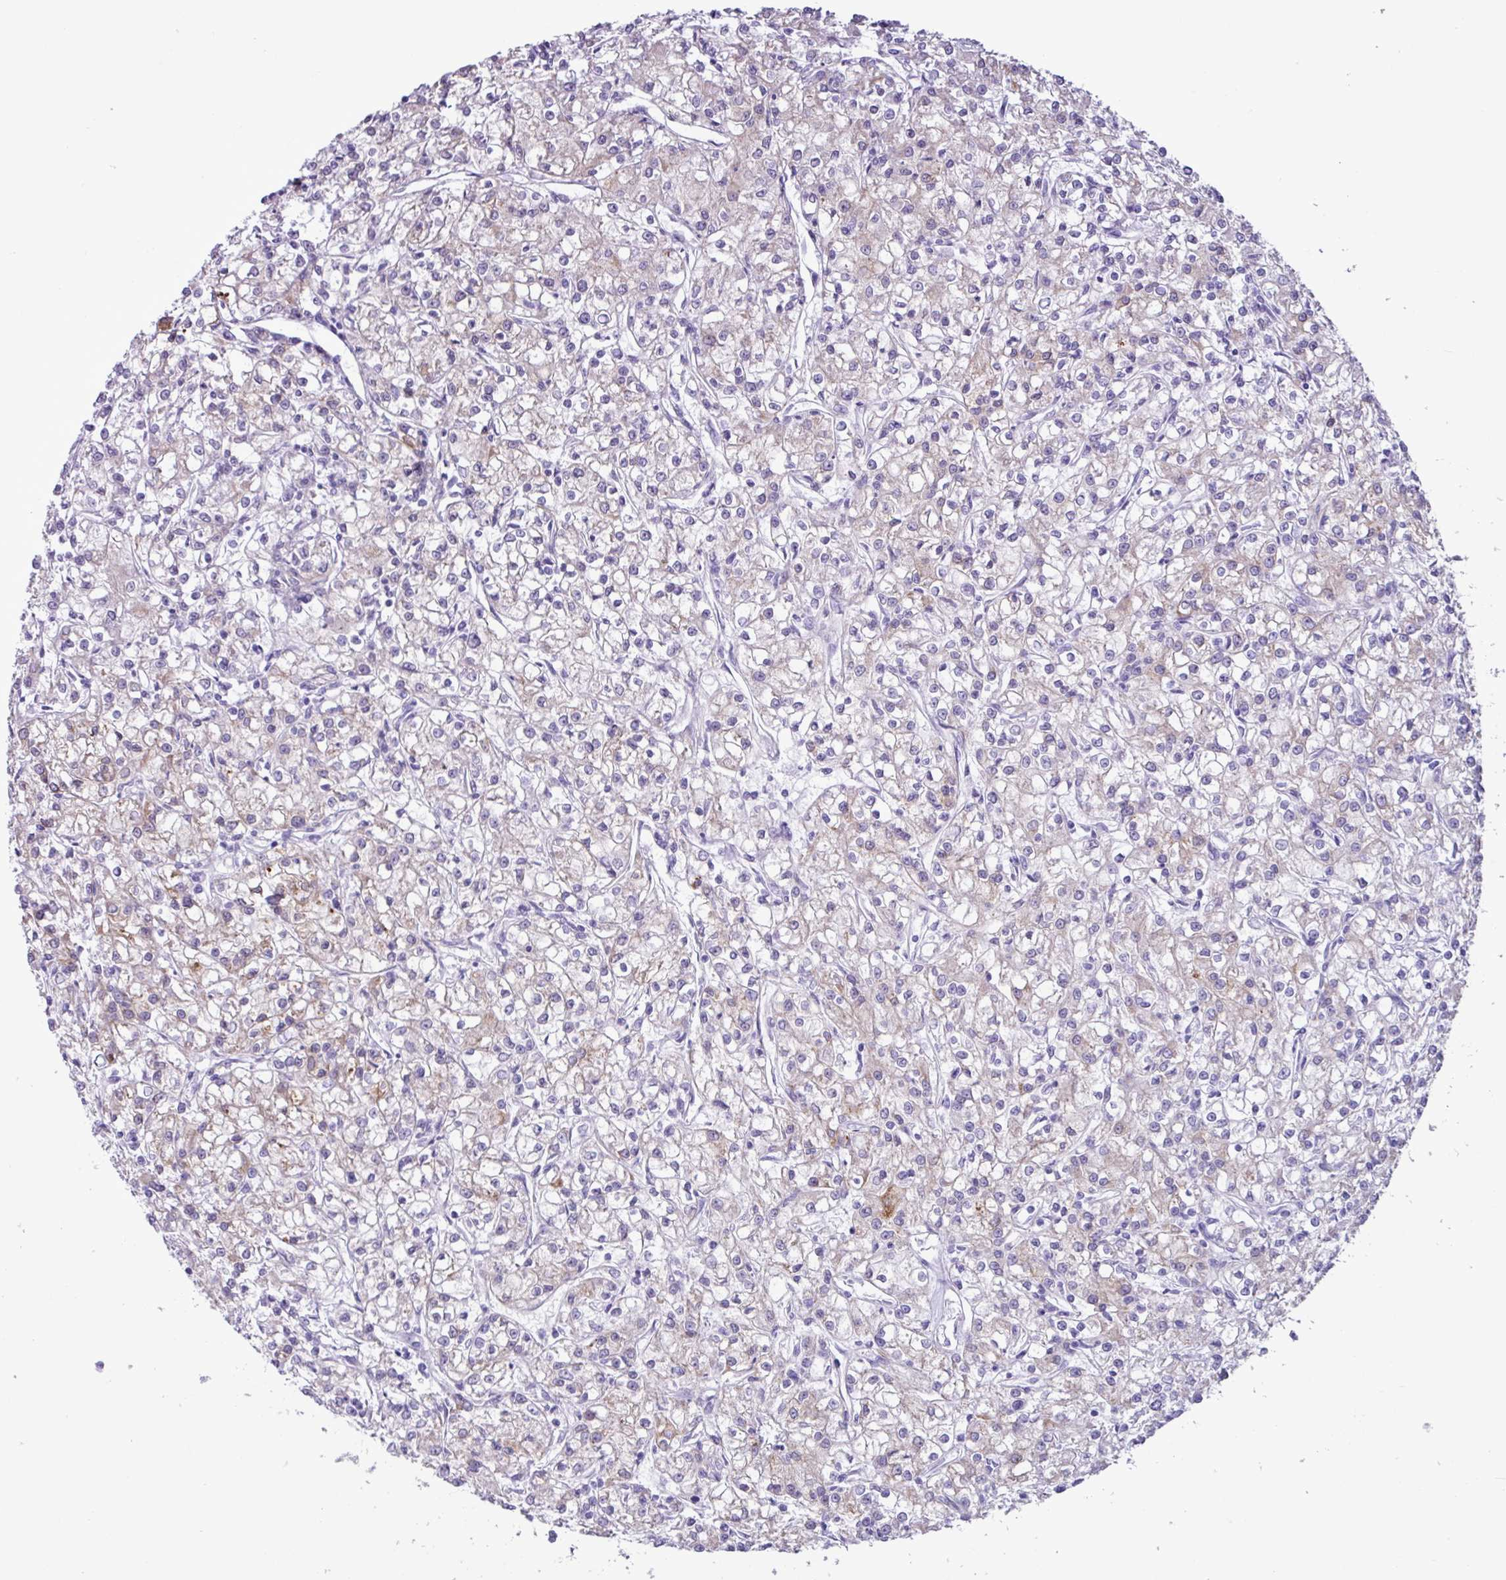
{"staining": {"intensity": "weak", "quantity": "<25%", "location": "cytoplasmic/membranous"}, "tissue": "renal cancer", "cell_type": "Tumor cells", "image_type": "cancer", "snomed": [{"axis": "morphology", "description": "Adenocarcinoma, NOS"}, {"axis": "topography", "description": "Kidney"}], "caption": "DAB (3,3'-diaminobenzidine) immunohistochemical staining of human adenocarcinoma (renal) shows no significant positivity in tumor cells.", "gene": "SLC38A1", "patient": {"sex": "female", "age": 59}}